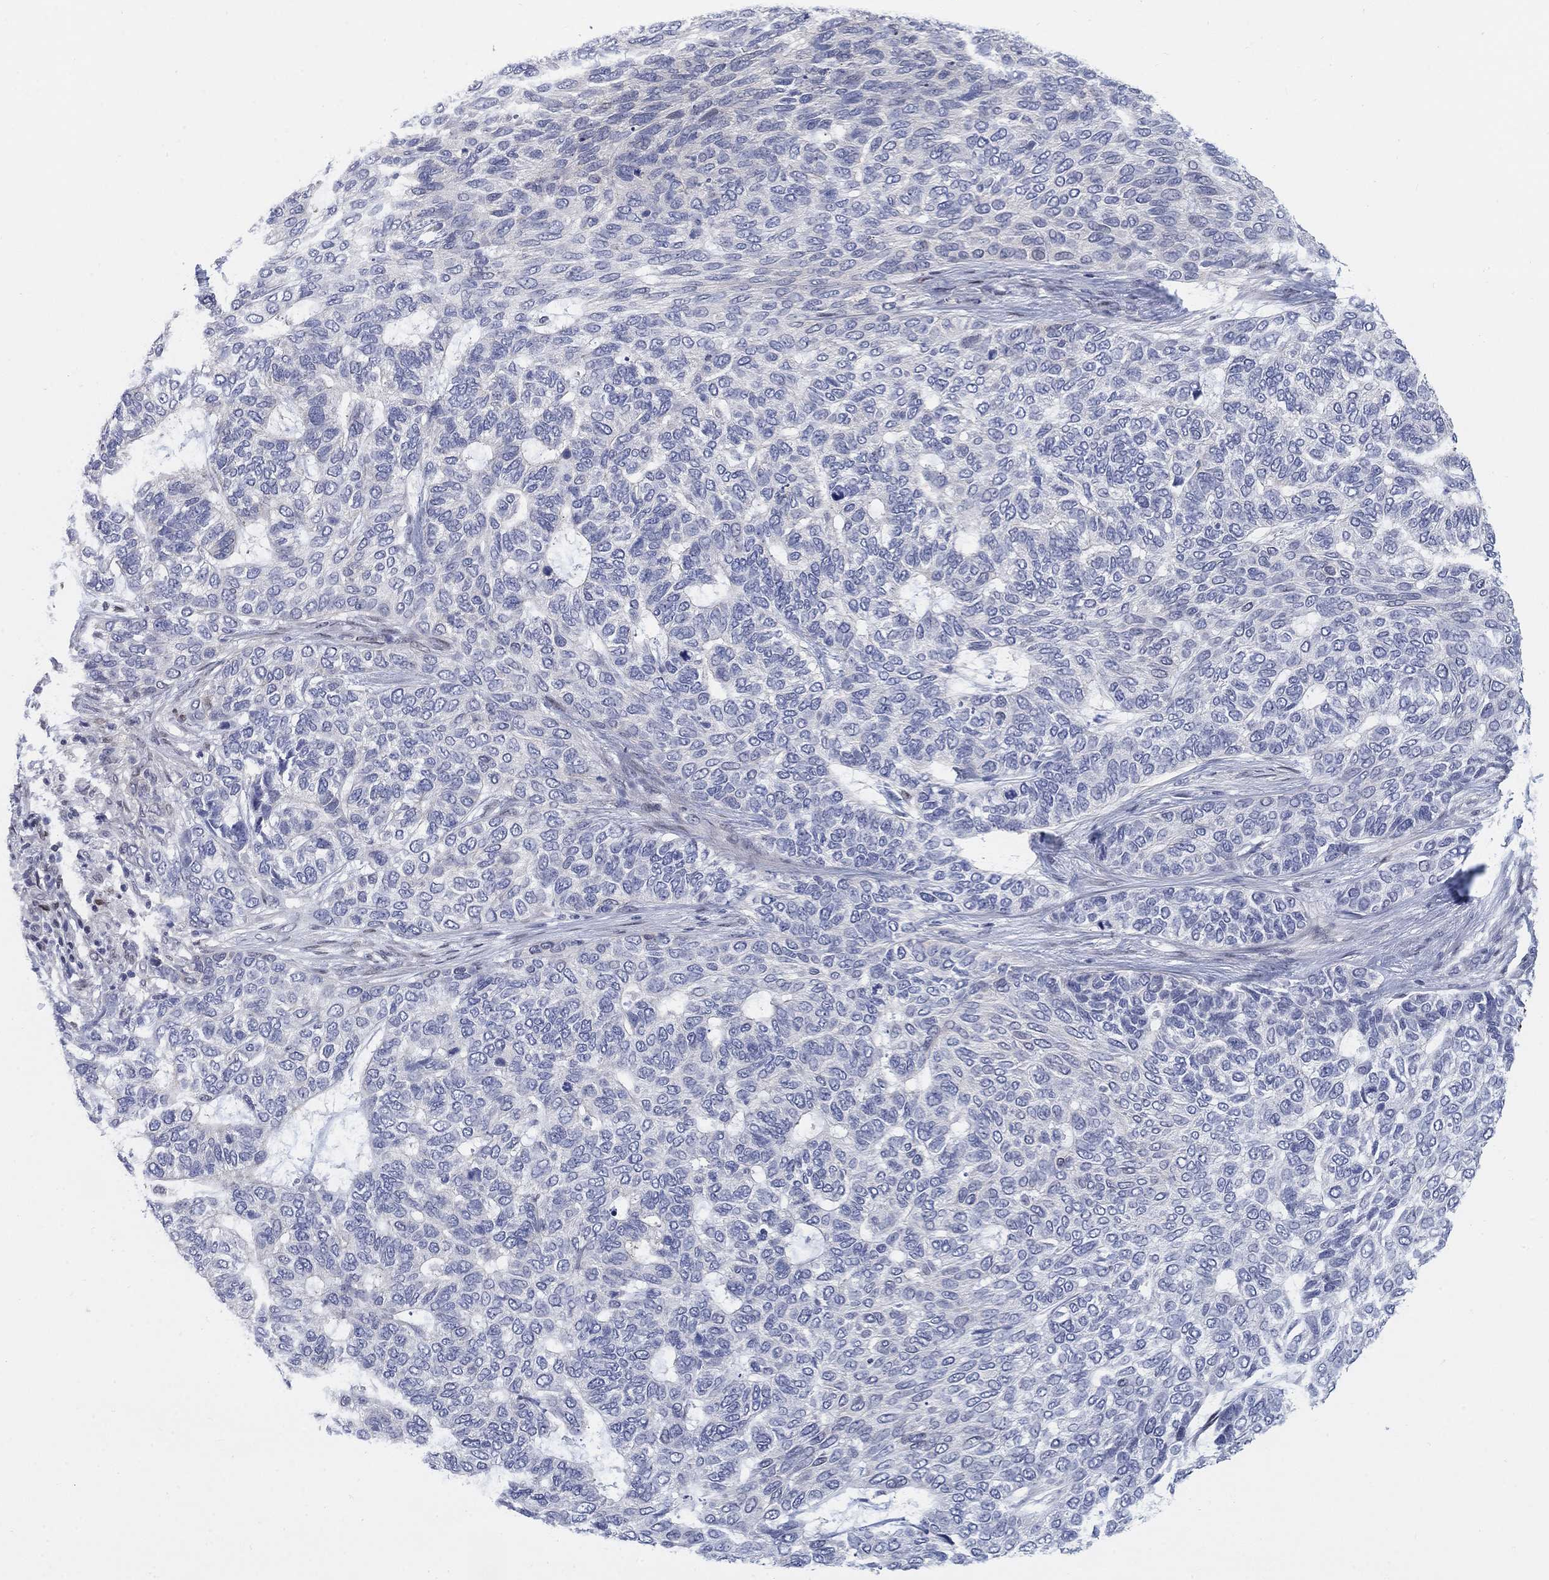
{"staining": {"intensity": "negative", "quantity": "none", "location": "none"}, "tissue": "skin cancer", "cell_type": "Tumor cells", "image_type": "cancer", "snomed": [{"axis": "morphology", "description": "Basal cell carcinoma"}, {"axis": "topography", "description": "Skin"}], "caption": "Tumor cells show no significant protein staining in basal cell carcinoma (skin).", "gene": "MYO3A", "patient": {"sex": "female", "age": 65}}